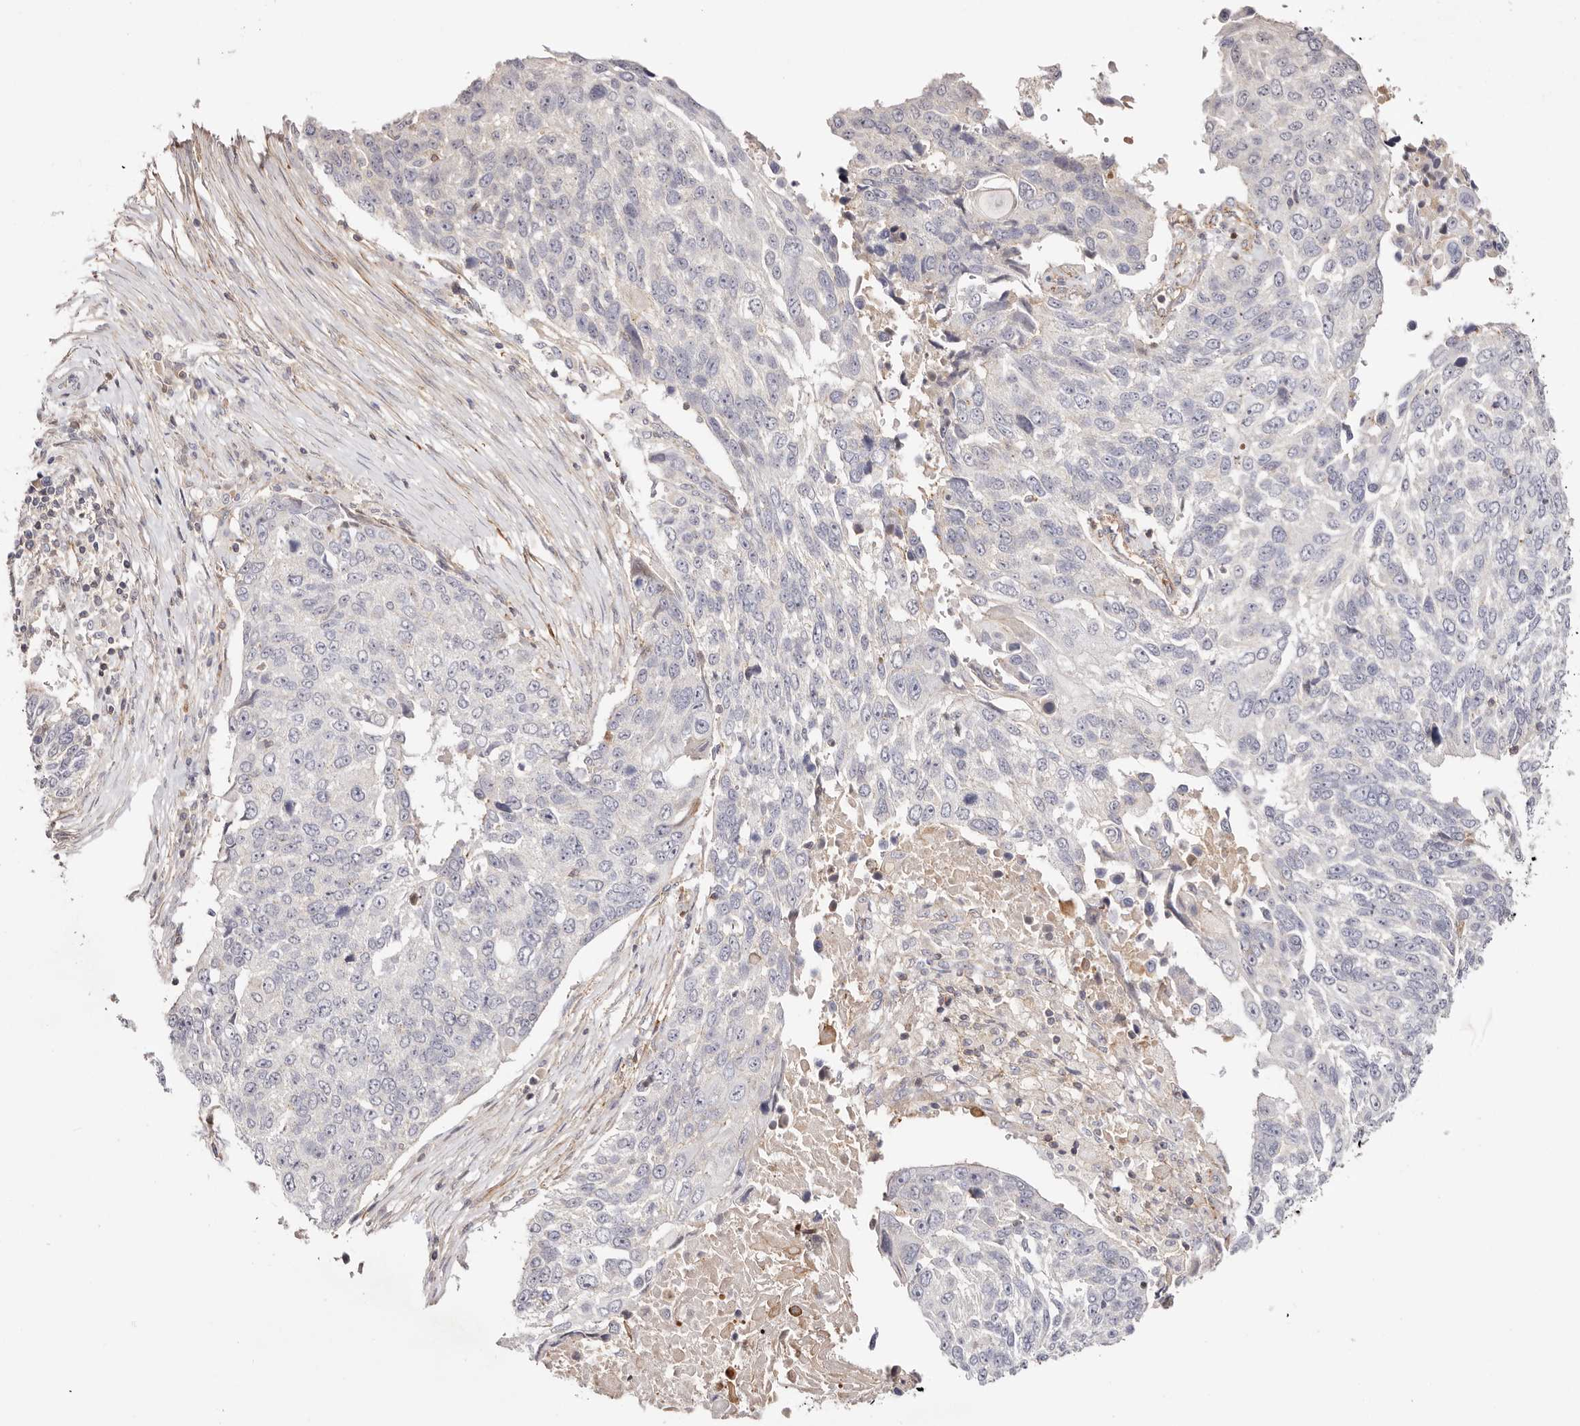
{"staining": {"intensity": "negative", "quantity": "none", "location": "none"}, "tissue": "lung cancer", "cell_type": "Tumor cells", "image_type": "cancer", "snomed": [{"axis": "morphology", "description": "Squamous cell carcinoma, NOS"}, {"axis": "topography", "description": "Lung"}], "caption": "Human lung squamous cell carcinoma stained for a protein using immunohistochemistry (IHC) reveals no expression in tumor cells.", "gene": "SLC35B2", "patient": {"sex": "male", "age": 66}}